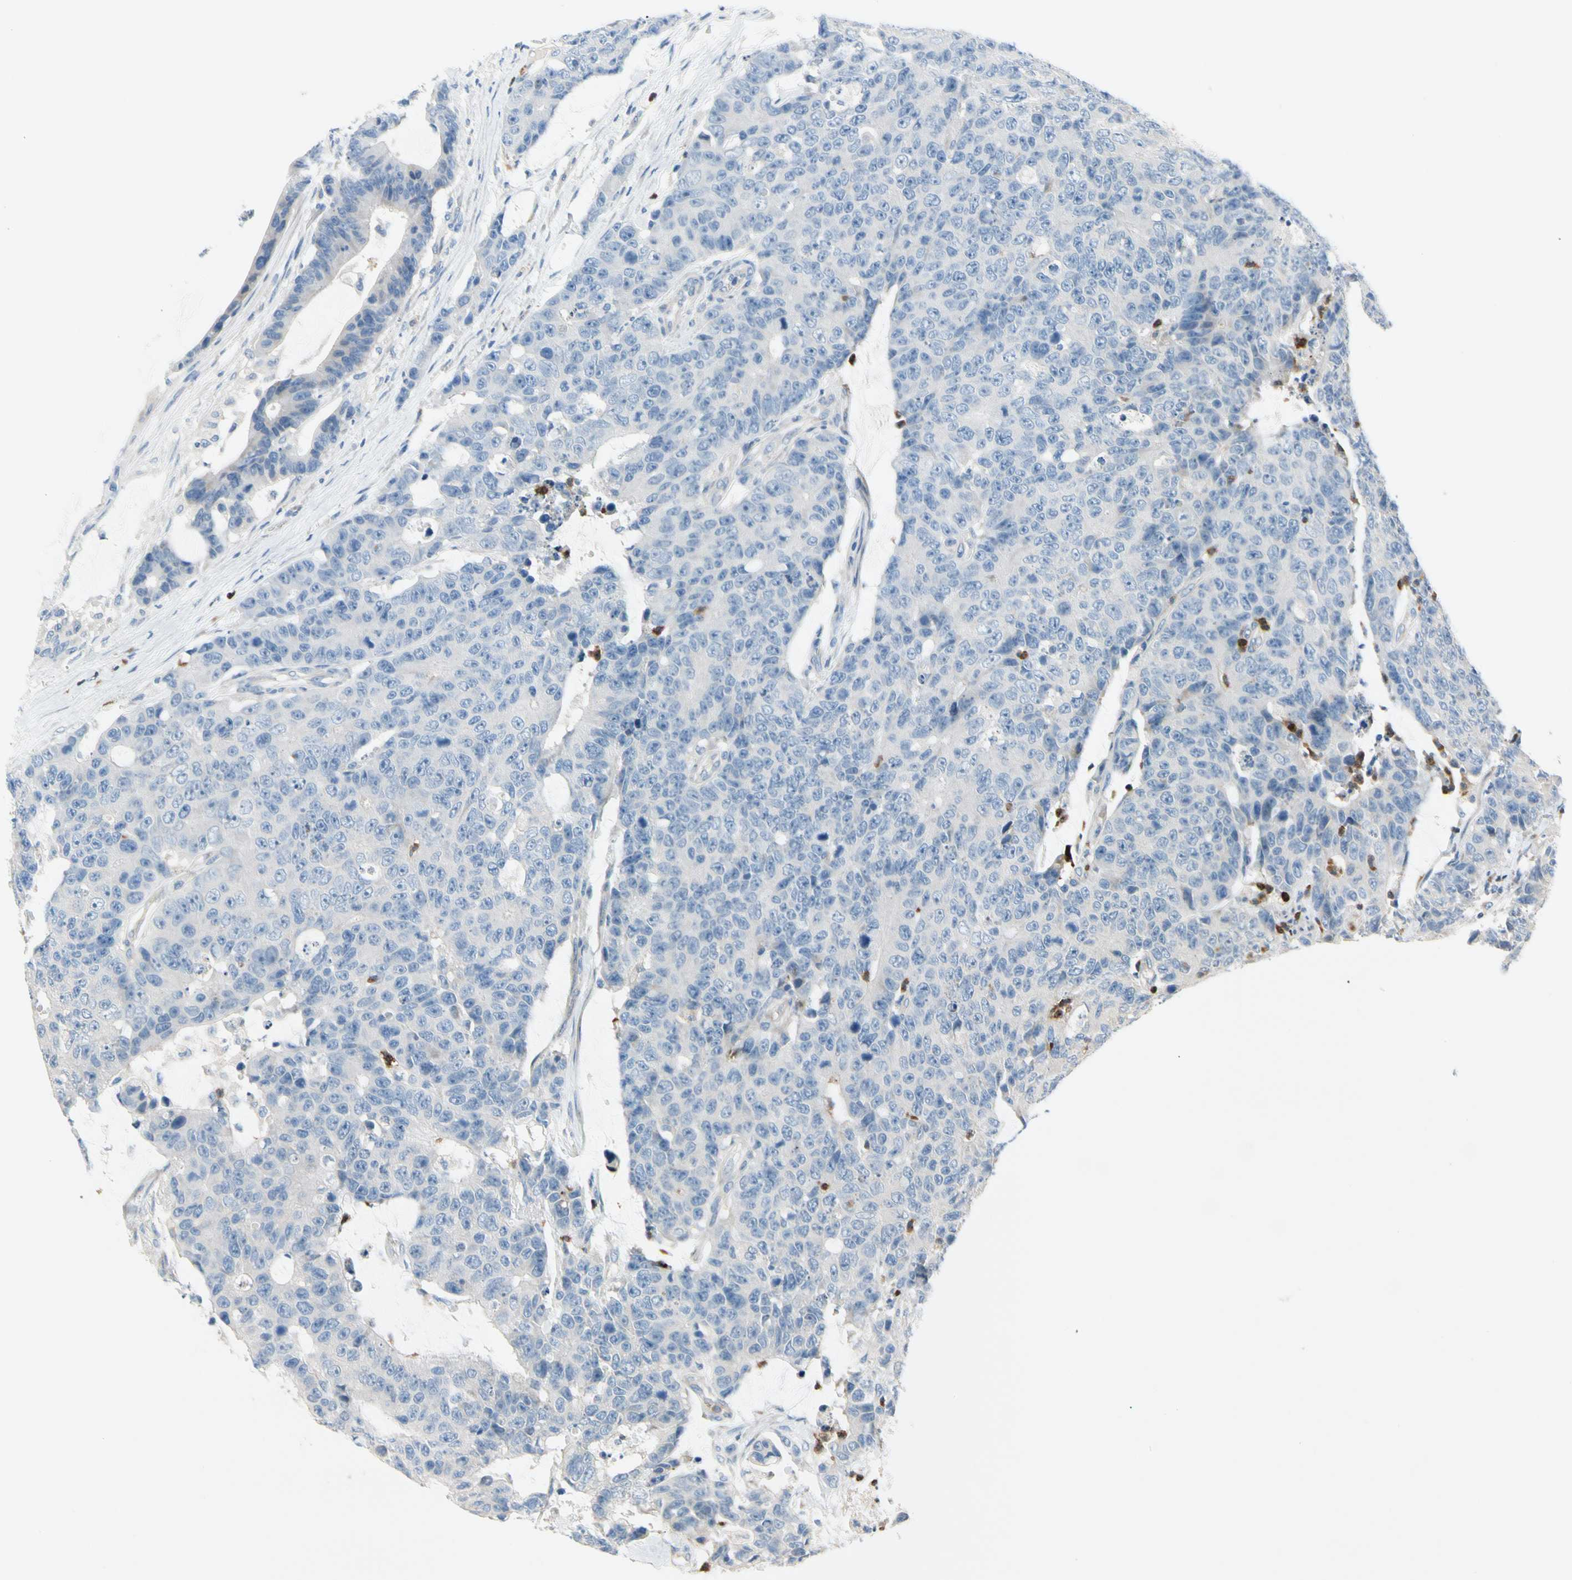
{"staining": {"intensity": "negative", "quantity": "none", "location": "none"}, "tissue": "colorectal cancer", "cell_type": "Tumor cells", "image_type": "cancer", "snomed": [{"axis": "morphology", "description": "Adenocarcinoma, NOS"}, {"axis": "topography", "description": "Colon"}], "caption": "This is a micrograph of immunohistochemistry staining of adenocarcinoma (colorectal), which shows no expression in tumor cells.", "gene": "SIGLEC5", "patient": {"sex": "female", "age": 86}}